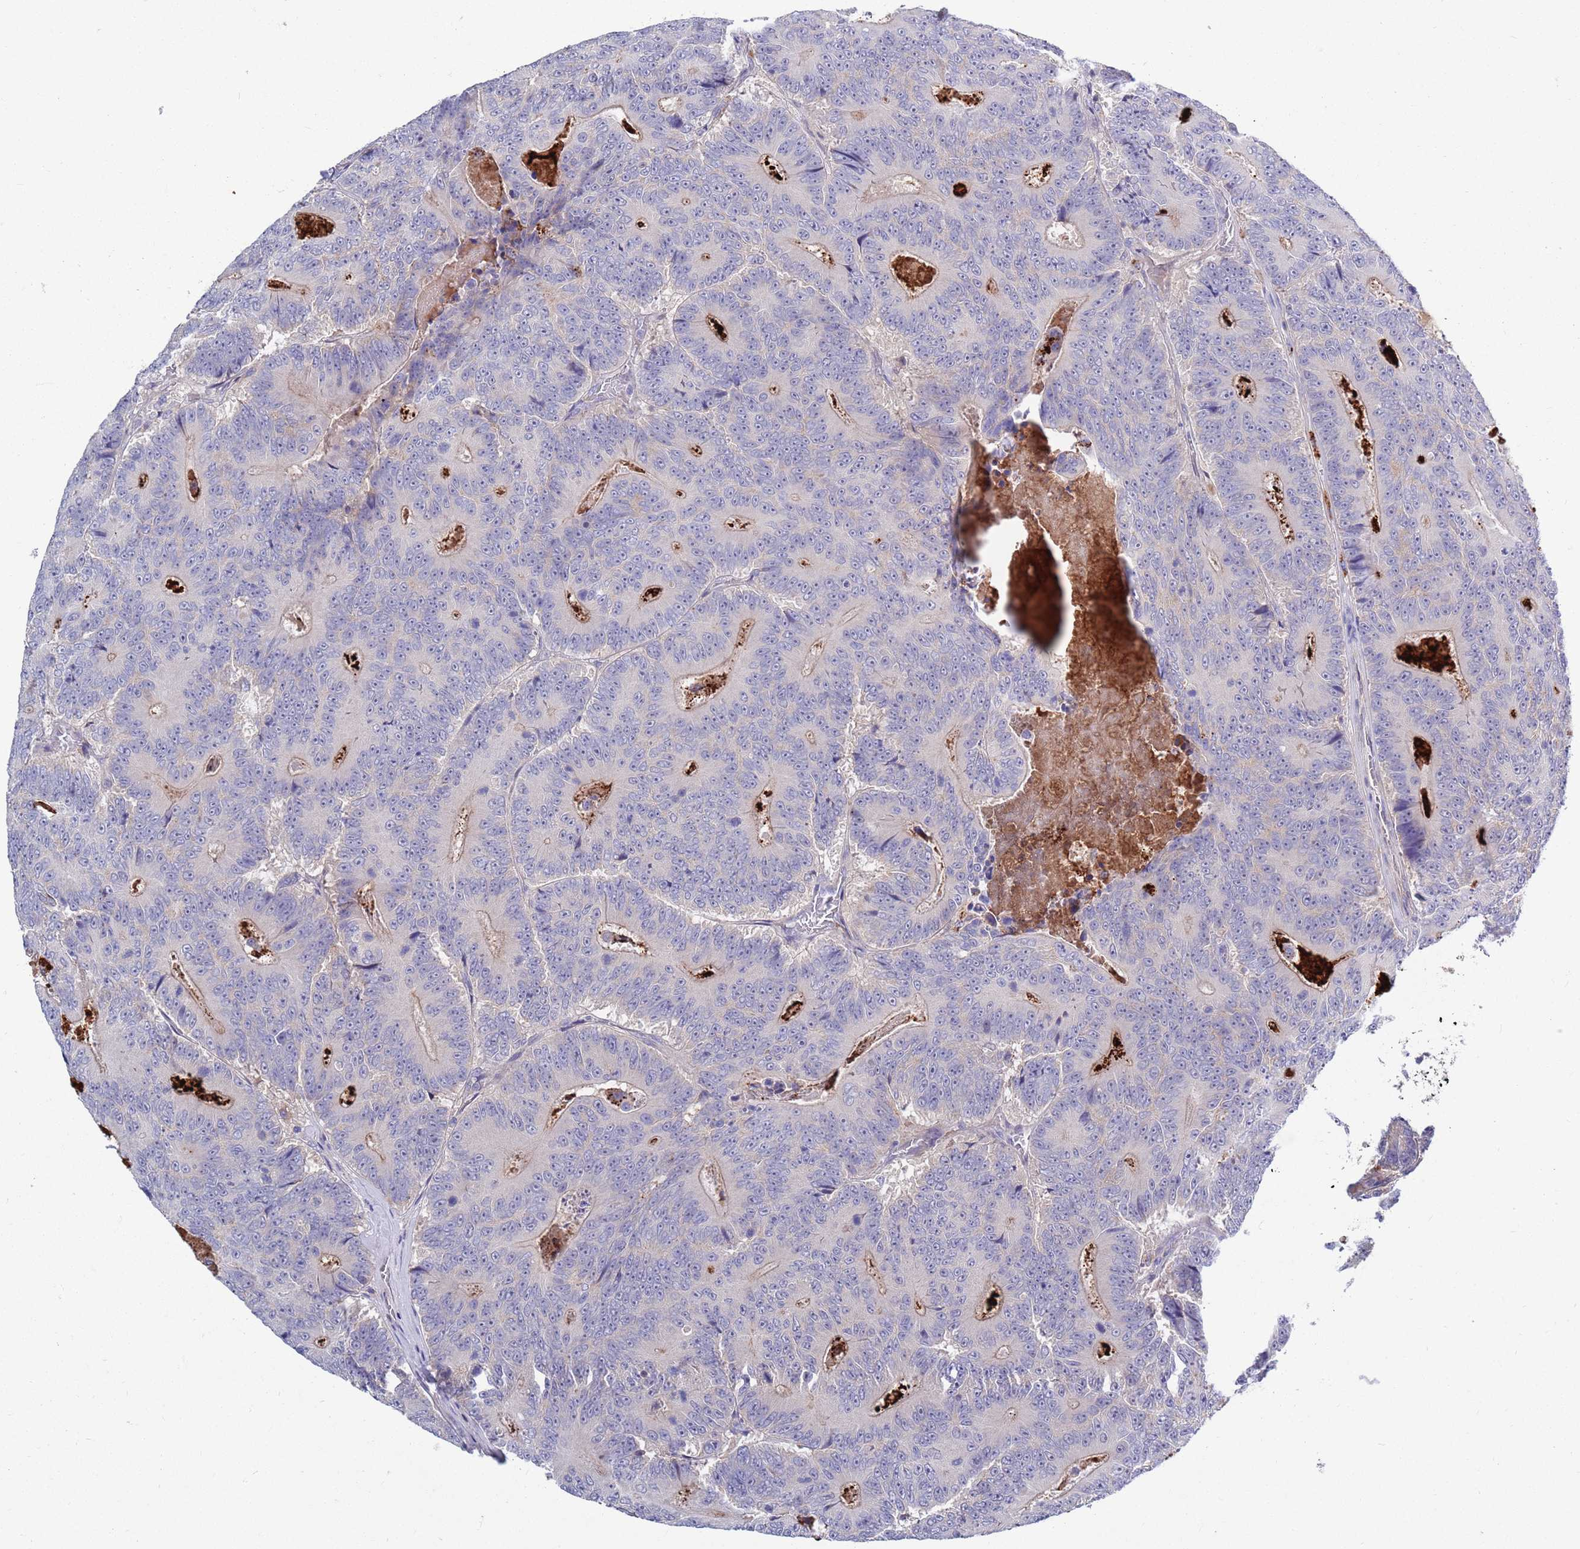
{"staining": {"intensity": "negative", "quantity": "none", "location": "none"}, "tissue": "colorectal cancer", "cell_type": "Tumor cells", "image_type": "cancer", "snomed": [{"axis": "morphology", "description": "Adenocarcinoma, NOS"}, {"axis": "topography", "description": "Colon"}], "caption": "IHC micrograph of neoplastic tissue: human colorectal adenocarcinoma stained with DAB (3,3'-diaminobenzidine) shows no significant protein positivity in tumor cells.", "gene": "KLHL29", "patient": {"sex": "male", "age": 83}}